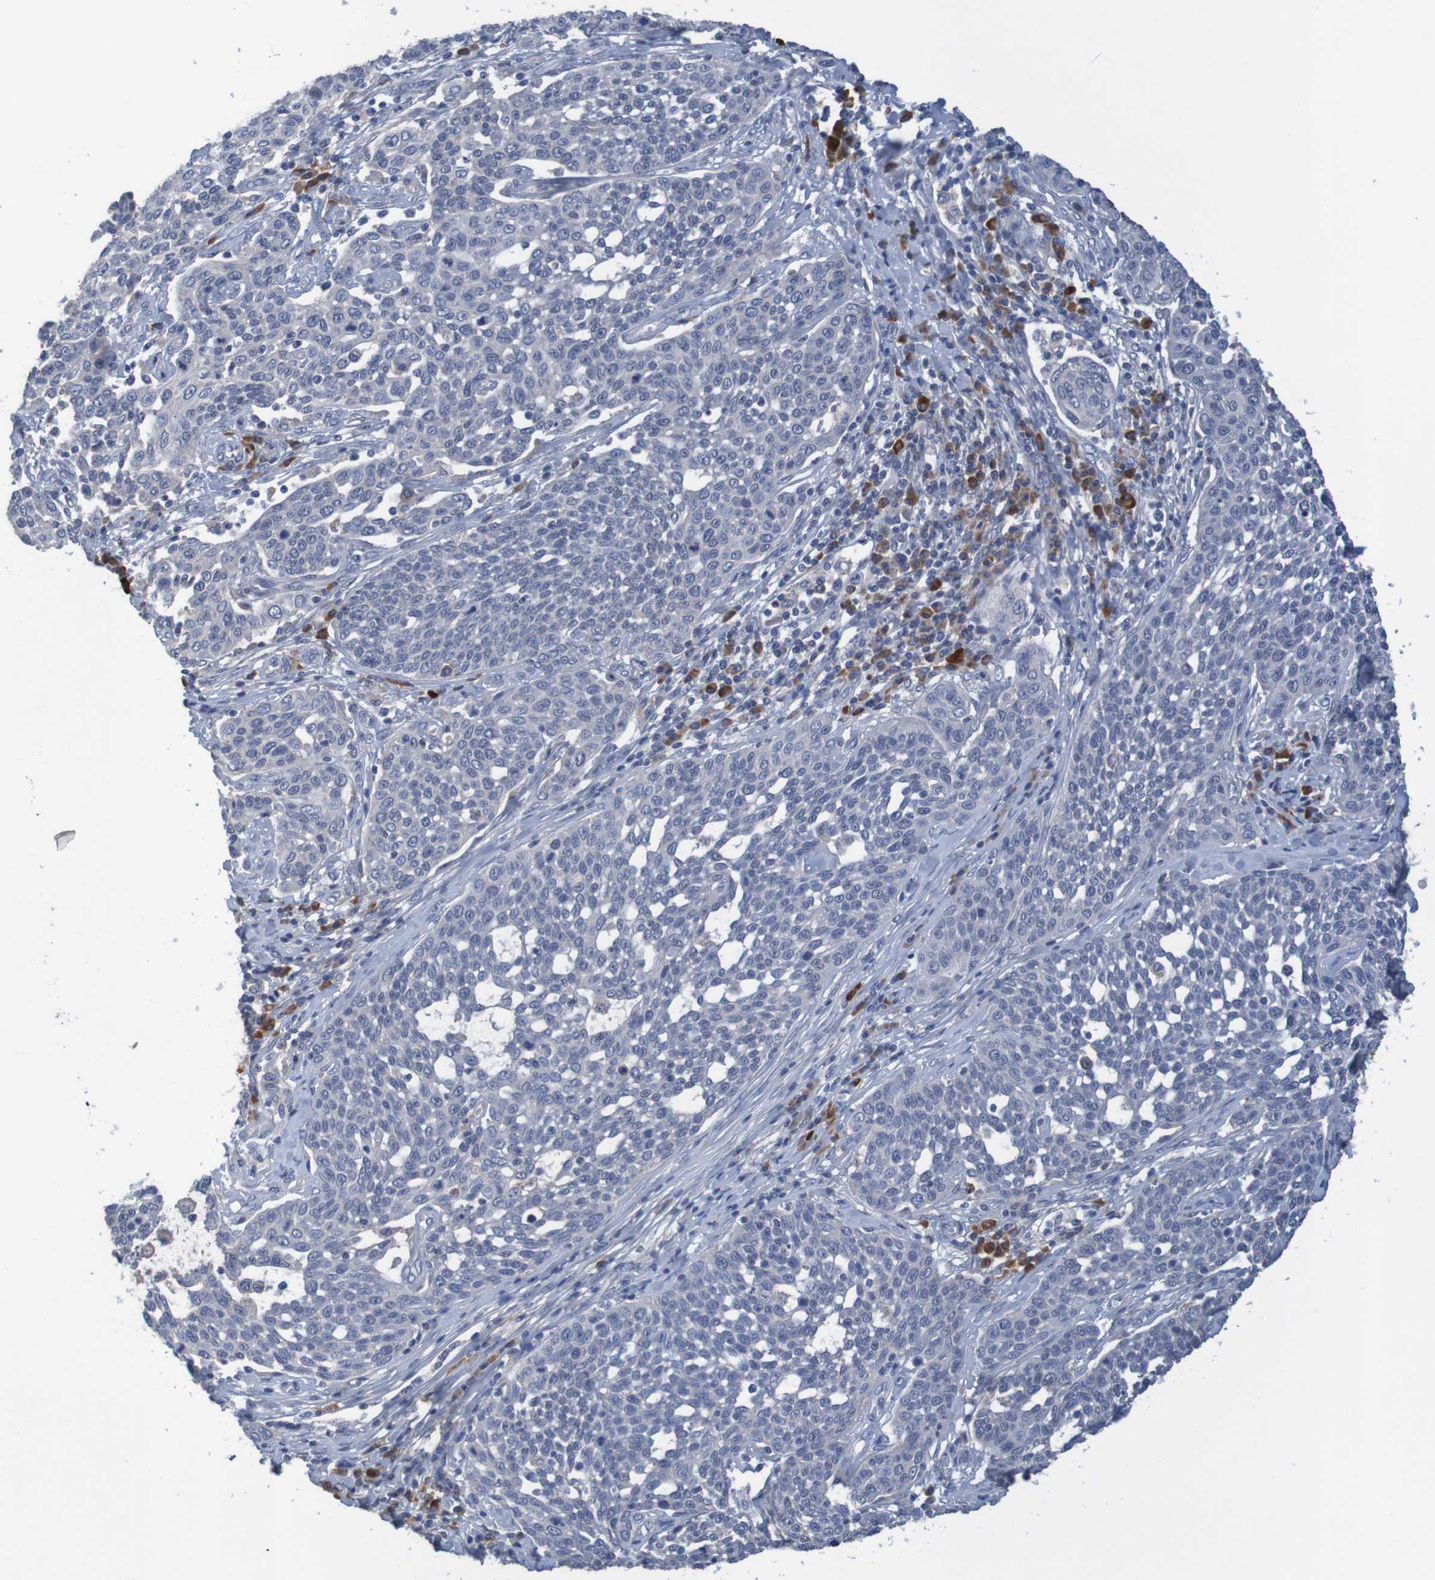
{"staining": {"intensity": "negative", "quantity": "none", "location": "none"}, "tissue": "cervical cancer", "cell_type": "Tumor cells", "image_type": "cancer", "snomed": [{"axis": "morphology", "description": "Squamous cell carcinoma, NOS"}, {"axis": "topography", "description": "Cervix"}], "caption": "Immunohistochemistry micrograph of neoplastic tissue: cervical squamous cell carcinoma stained with DAB shows no significant protein staining in tumor cells.", "gene": "LTA", "patient": {"sex": "female", "age": 34}}